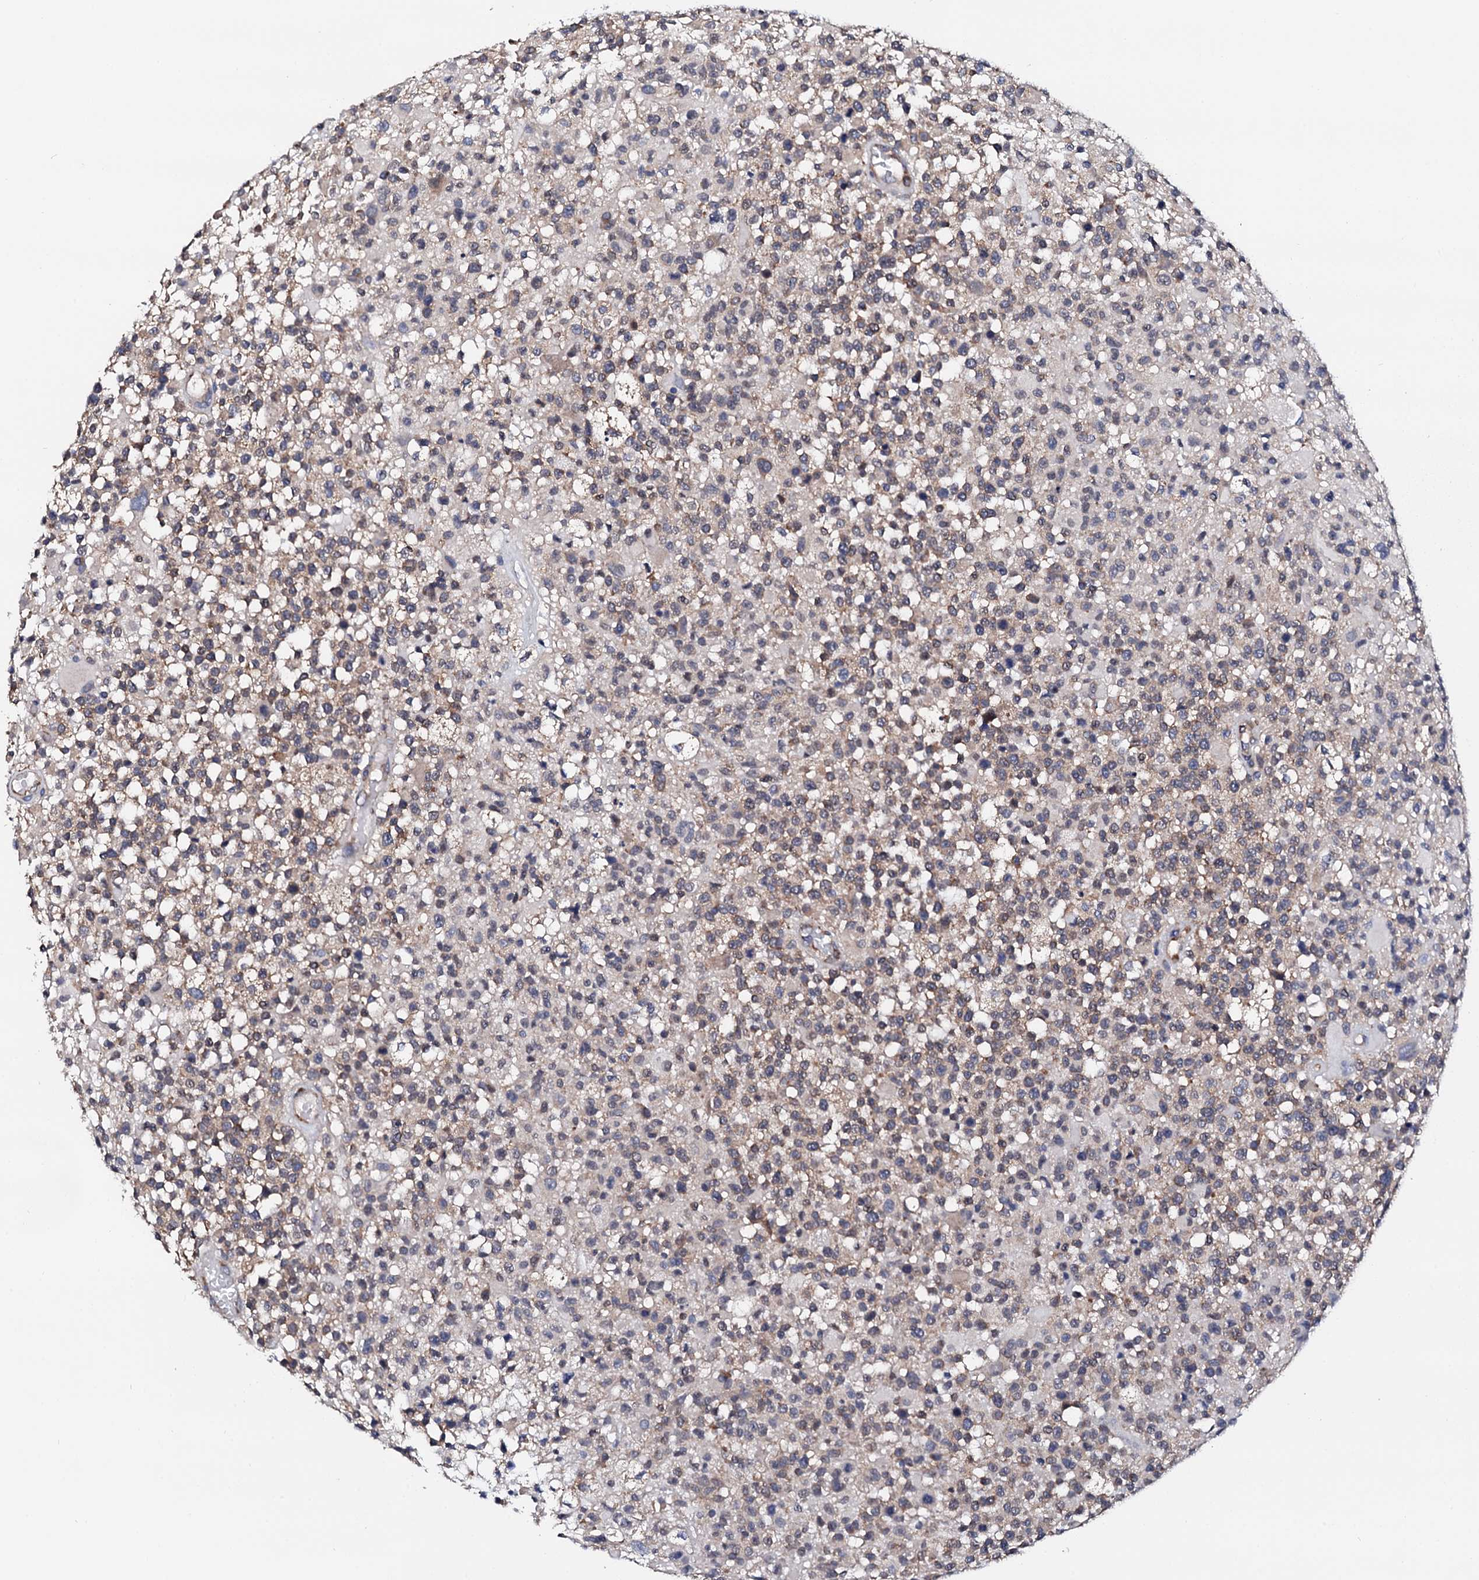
{"staining": {"intensity": "weak", "quantity": "25%-75%", "location": "cytoplasmic/membranous"}, "tissue": "glioma", "cell_type": "Tumor cells", "image_type": "cancer", "snomed": [{"axis": "morphology", "description": "Glioma, malignant, High grade"}, {"axis": "morphology", "description": "Glioblastoma, NOS"}, {"axis": "topography", "description": "Brain"}], "caption": "This histopathology image reveals immunohistochemistry (IHC) staining of human glioma, with low weak cytoplasmic/membranous expression in about 25%-75% of tumor cells.", "gene": "NUP58", "patient": {"sex": "male", "age": 60}}